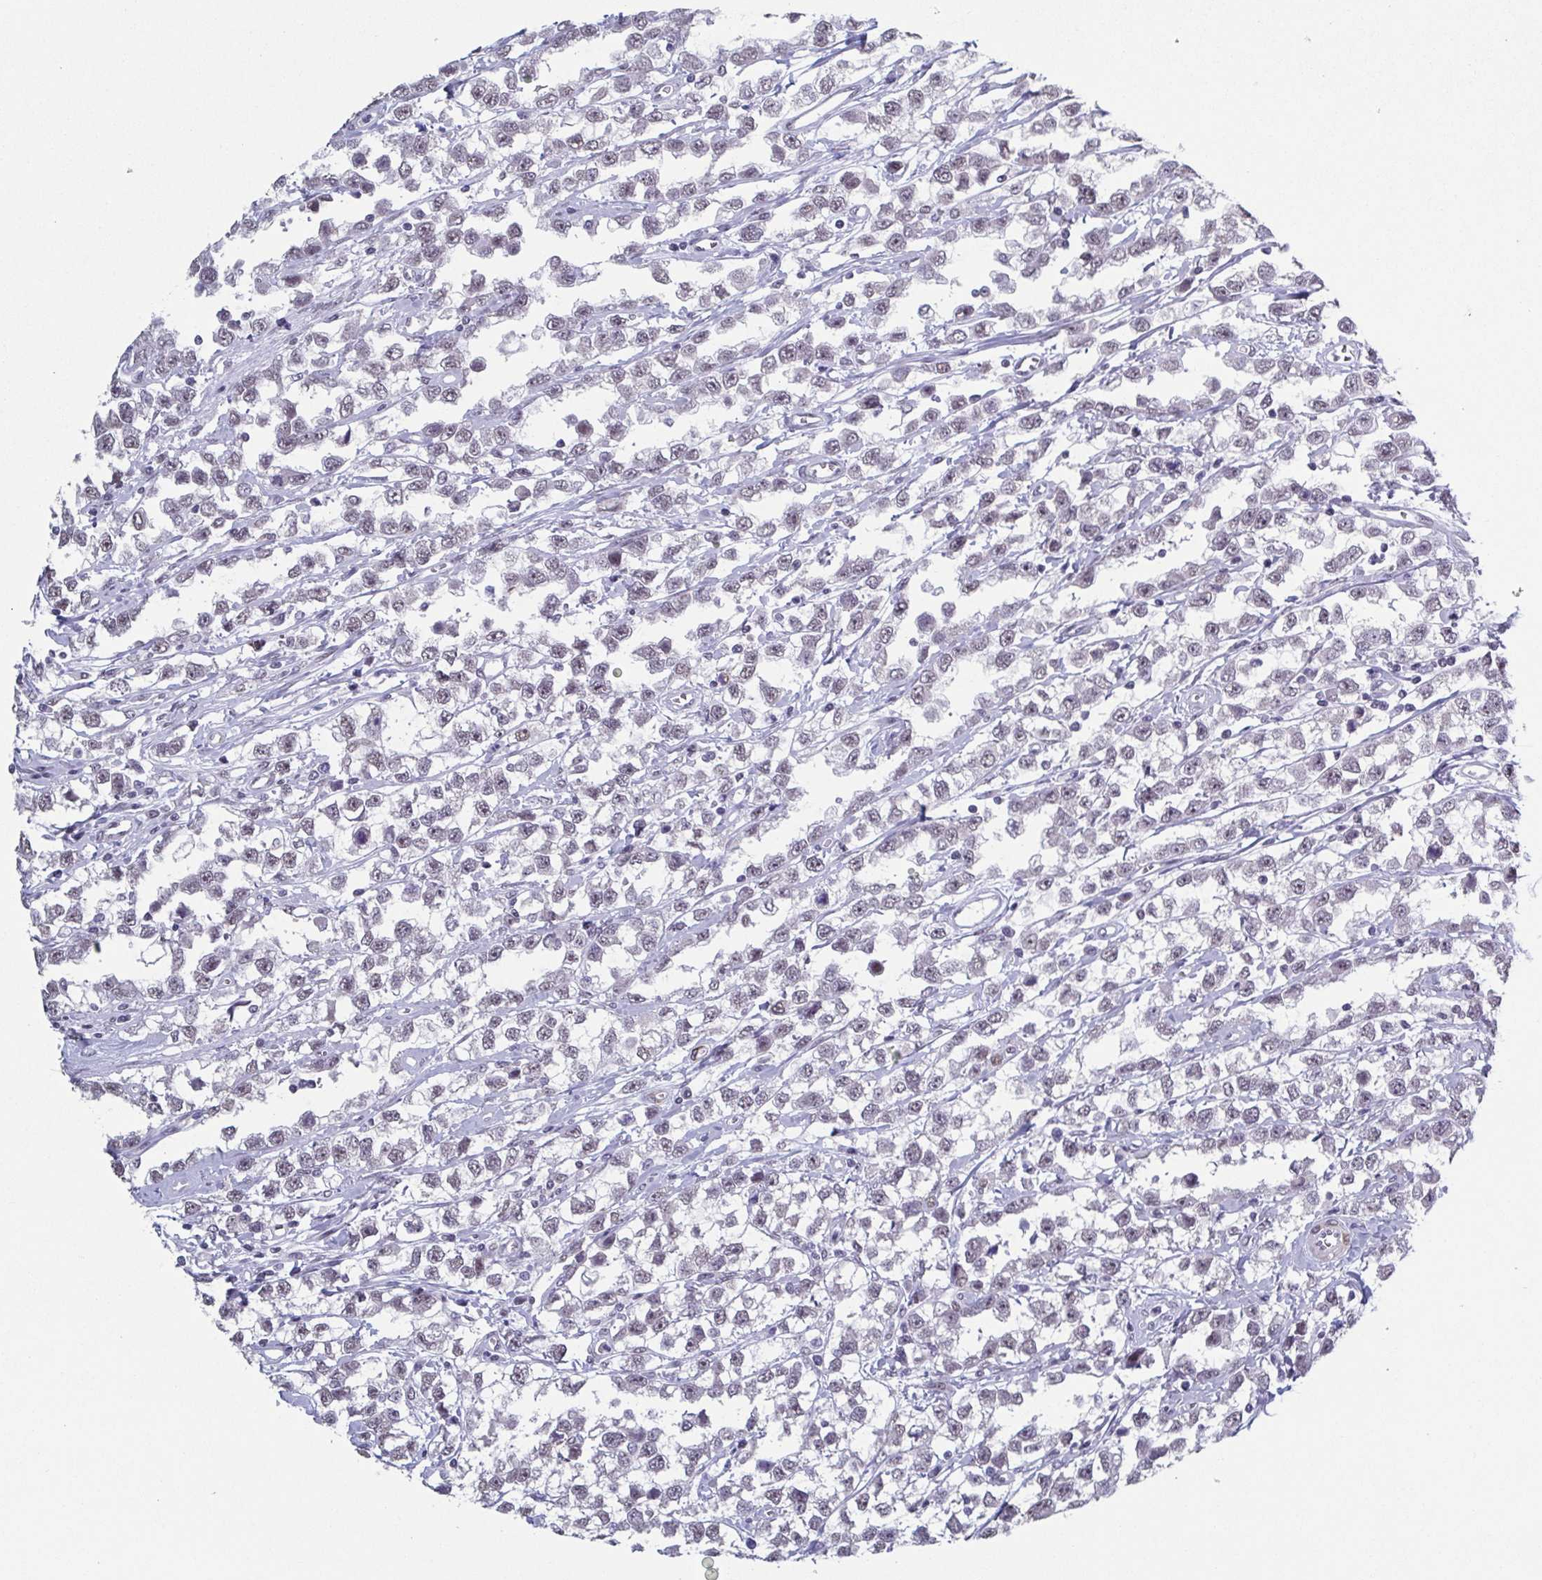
{"staining": {"intensity": "negative", "quantity": "none", "location": "none"}, "tissue": "testis cancer", "cell_type": "Tumor cells", "image_type": "cancer", "snomed": [{"axis": "morphology", "description": "Seminoma, NOS"}, {"axis": "topography", "description": "Testis"}], "caption": "Seminoma (testis) was stained to show a protein in brown. There is no significant expression in tumor cells. The staining was performed using DAB (3,3'-diaminobenzidine) to visualize the protein expression in brown, while the nuclei were stained in blue with hematoxylin (Magnification: 20x).", "gene": "TMEM92", "patient": {"sex": "male", "age": 34}}